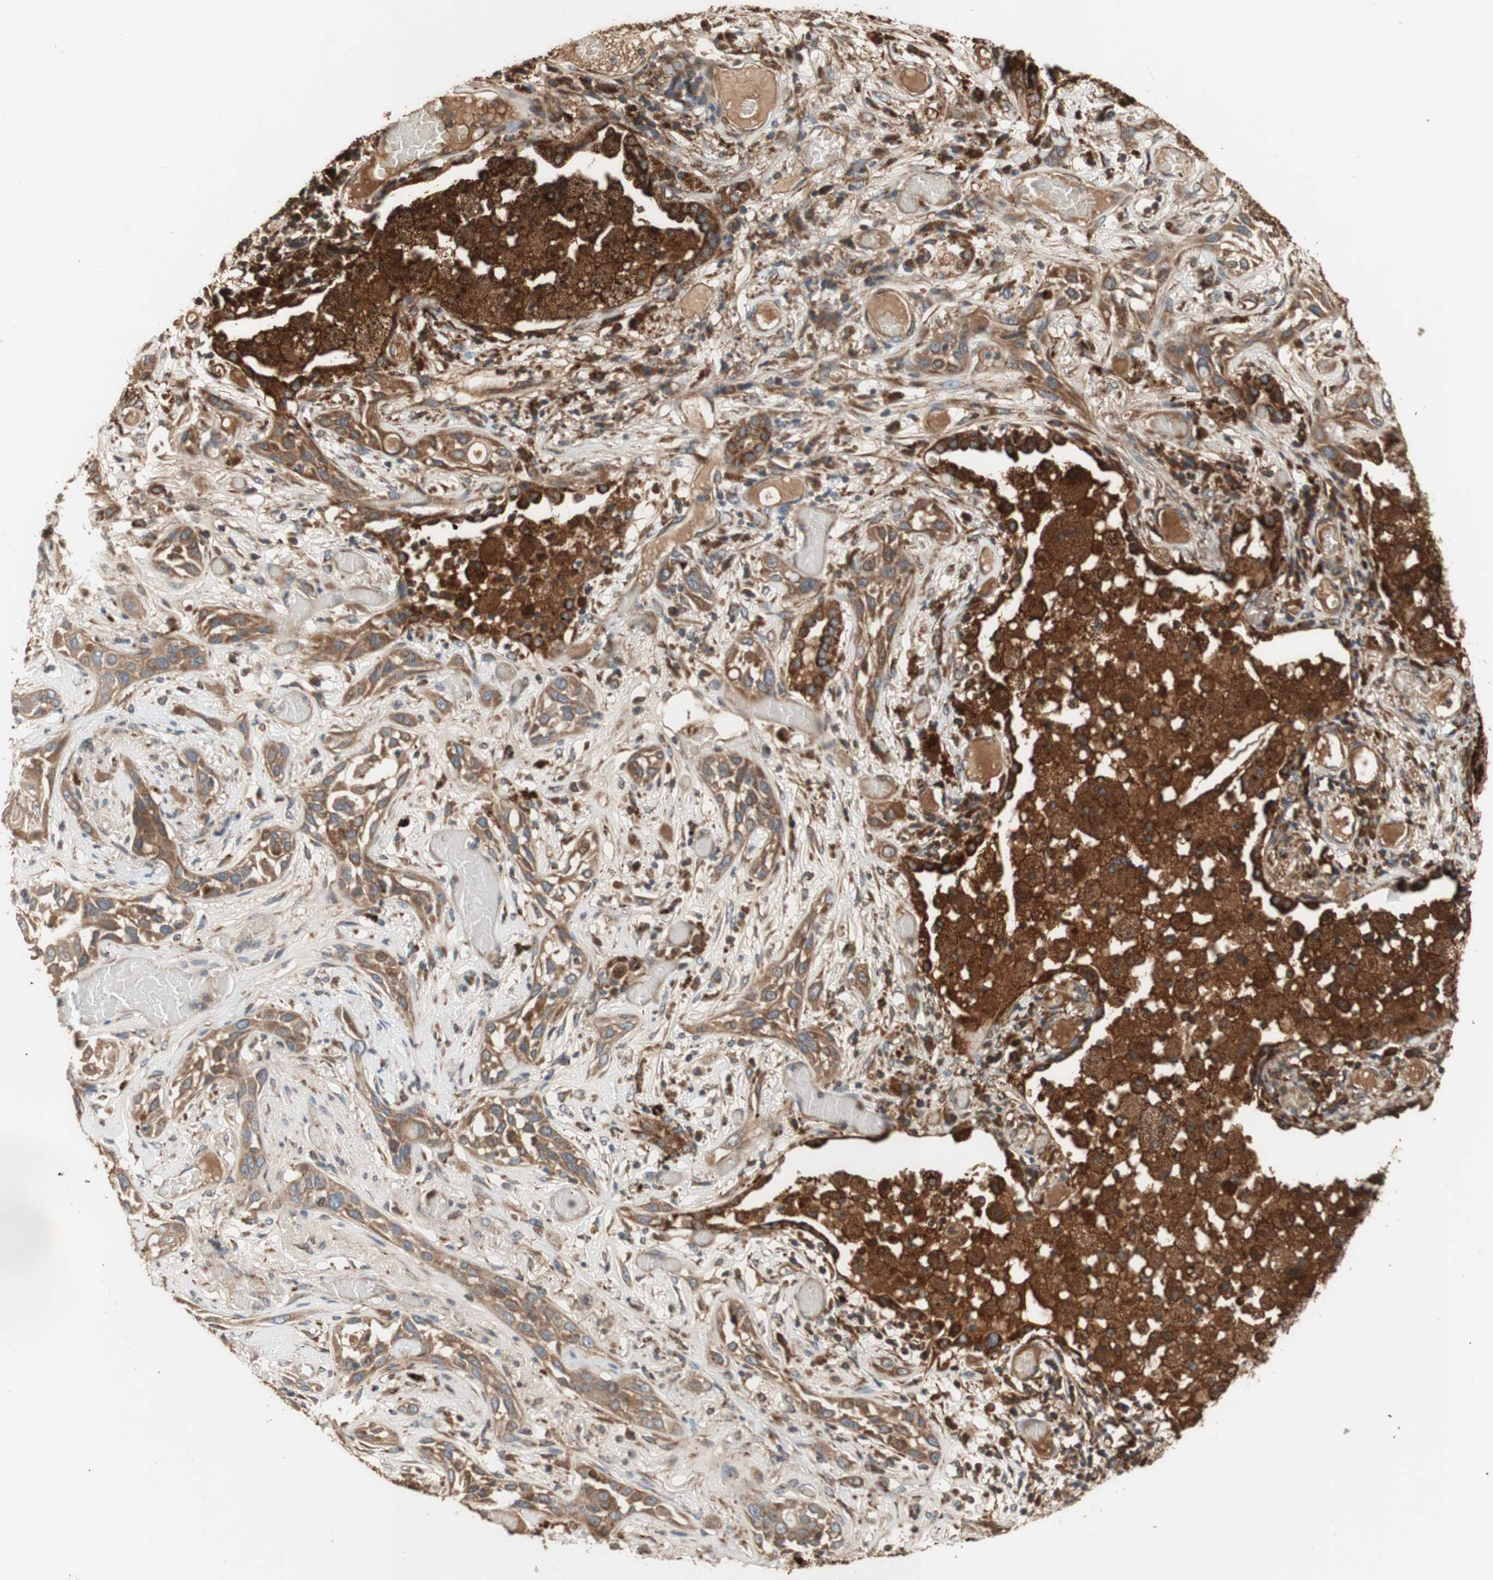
{"staining": {"intensity": "moderate", "quantity": ">75%", "location": "cytoplasmic/membranous"}, "tissue": "lung cancer", "cell_type": "Tumor cells", "image_type": "cancer", "snomed": [{"axis": "morphology", "description": "Squamous cell carcinoma, NOS"}, {"axis": "topography", "description": "Lung"}], "caption": "Lung cancer stained with DAB (3,3'-diaminobenzidine) immunohistochemistry (IHC) displays medium levels of moderate cytoplasmic/membranous staining in about >75% of tumor cells.", "gene": "PTPN21", "patient": {"sex": "male", "age": 71}}